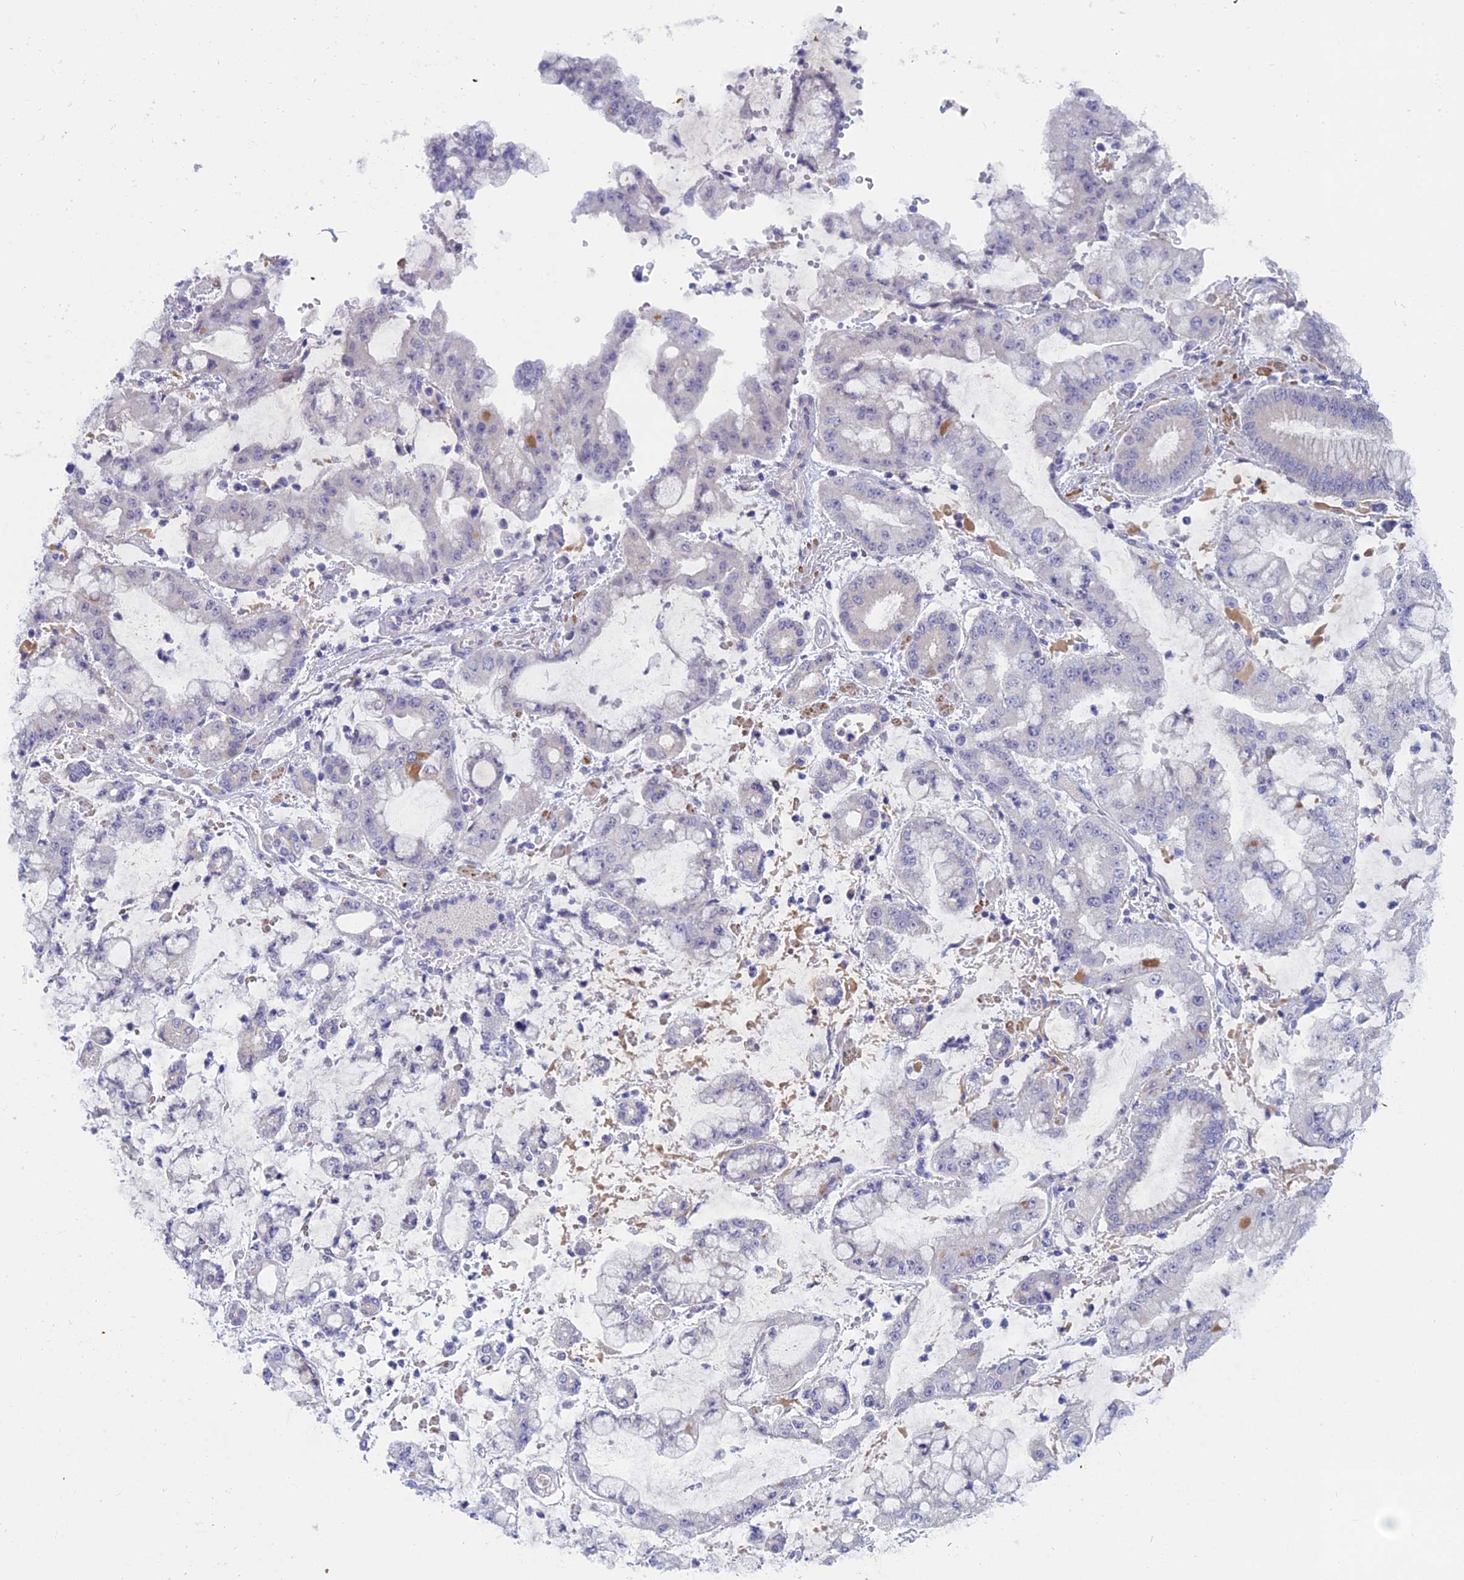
{"staining": {"intensity": "negative", "quantity": "none", "location": "none"}, "tissue": "stomach cancer", "cell_type": "Tumor cells", "image_type": "cancer", "snomed": [{"axis": "morphology", "description": "Adenocarcinoma, NOS"}, {"axis": "topography", "description": "Stomach"}], "caption": "Immunohistochemistry (IHC) photomicrograph of human stomach cancer (adenocarcinoma) stained for a protein (brown), which reveals no expression in tumor cells. (Brightfield microscopy of DAB immunohistochemistry (IHC) at high magnification).", "gene": "XPO7", "patient": {"sex": "male", "age": 76}}